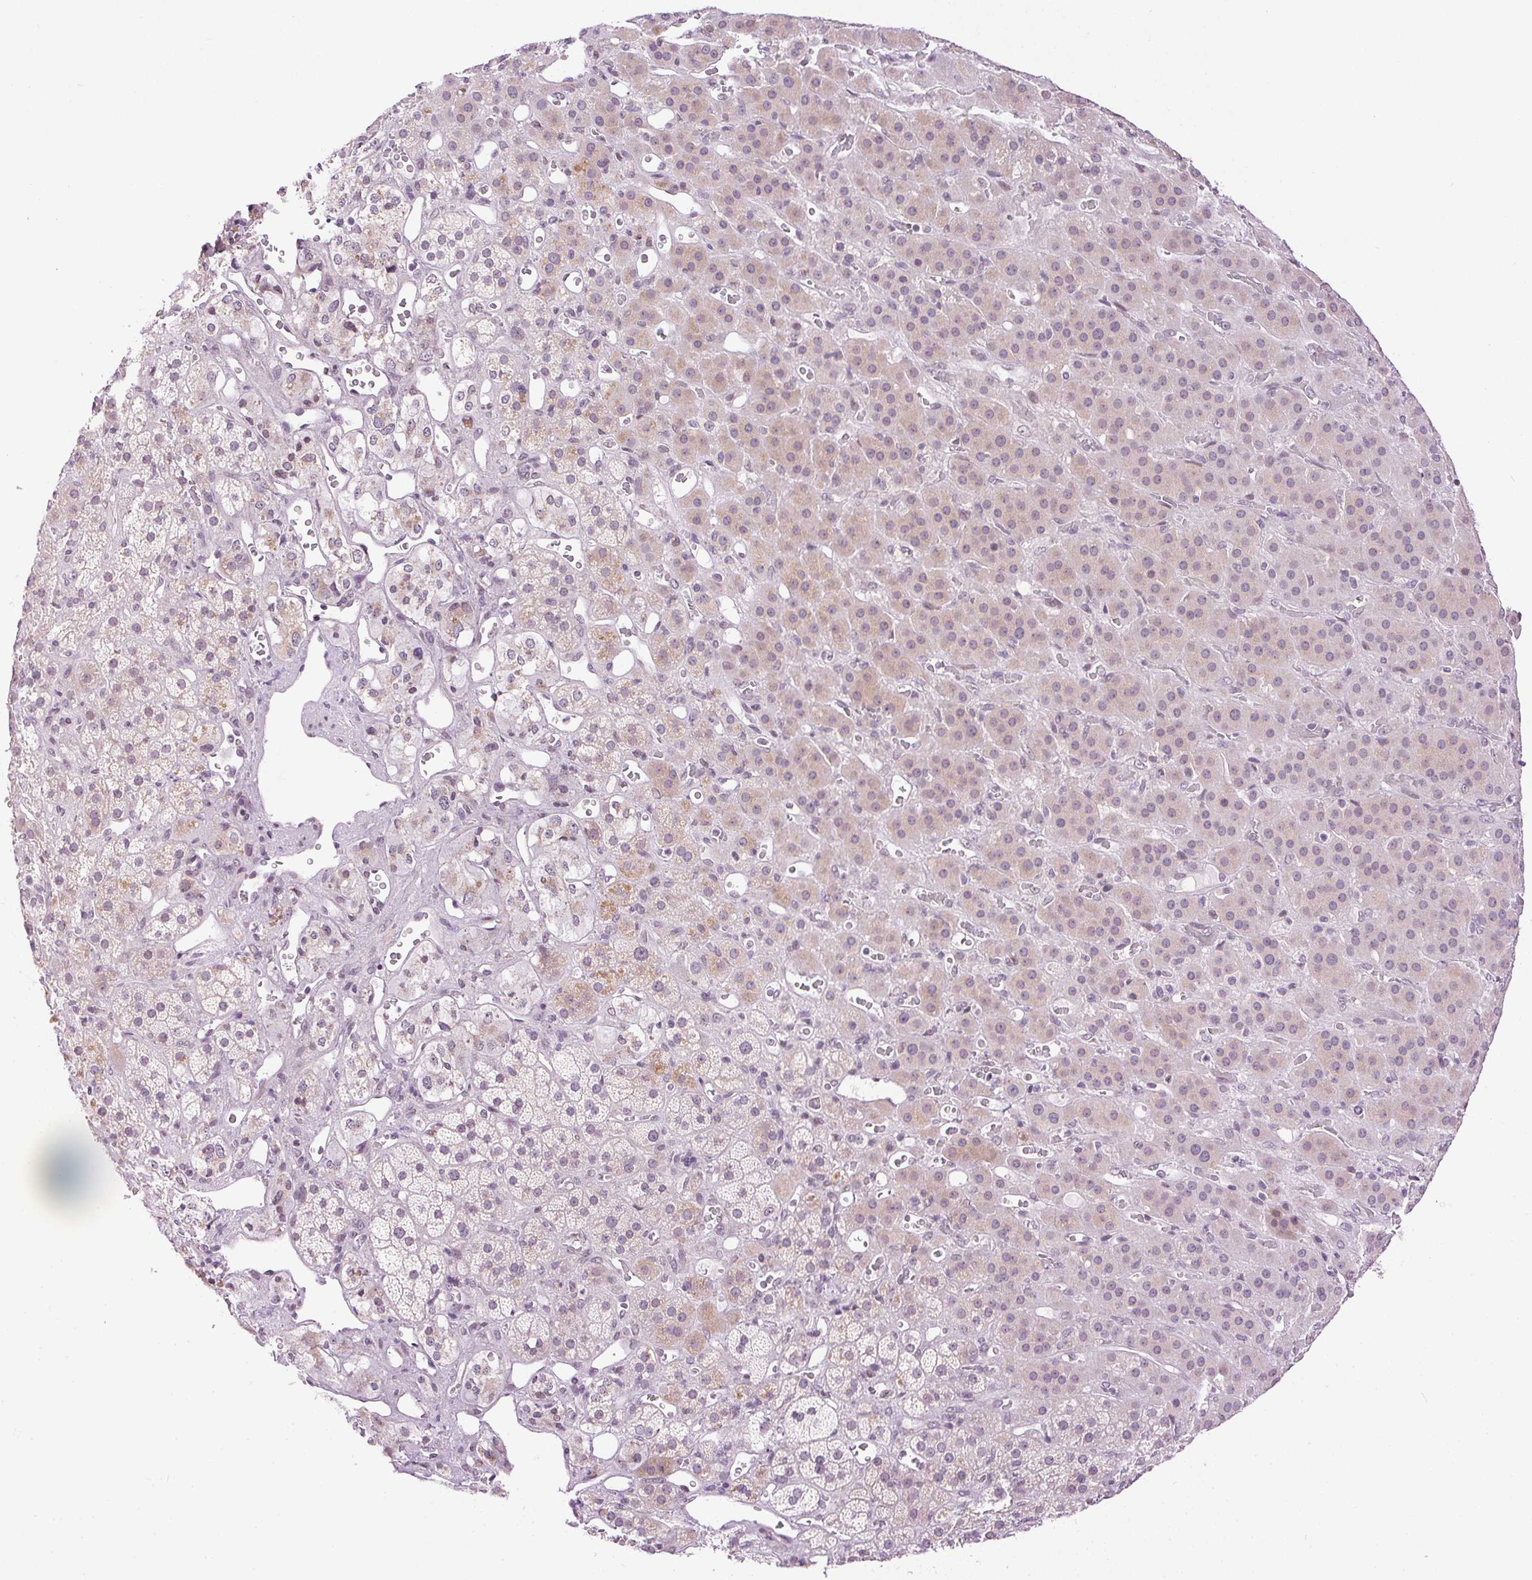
{"staining": {"intensity": "weak", "quantity": "25%-75%", "location": "cytoplasmic/membranous"}, "tissue": "adrenal gland", "cell_type": "Glandular cells", "image_type": "normal", "snomed": [{"axis": "morphology", "description": "Normal tissue, NOS"}, {"axis": "topography", "description": "Adrenal gland"}], "caption": "The photomicrograph exhibits immunohistochemical staining of normal adrenal gland. There is weak cytoplasmic/membranous expression is seen in approximately 25%-75% of glandular cells.", "gene": "SMIM13", "patient": {"sex": "male", "age": 57}}